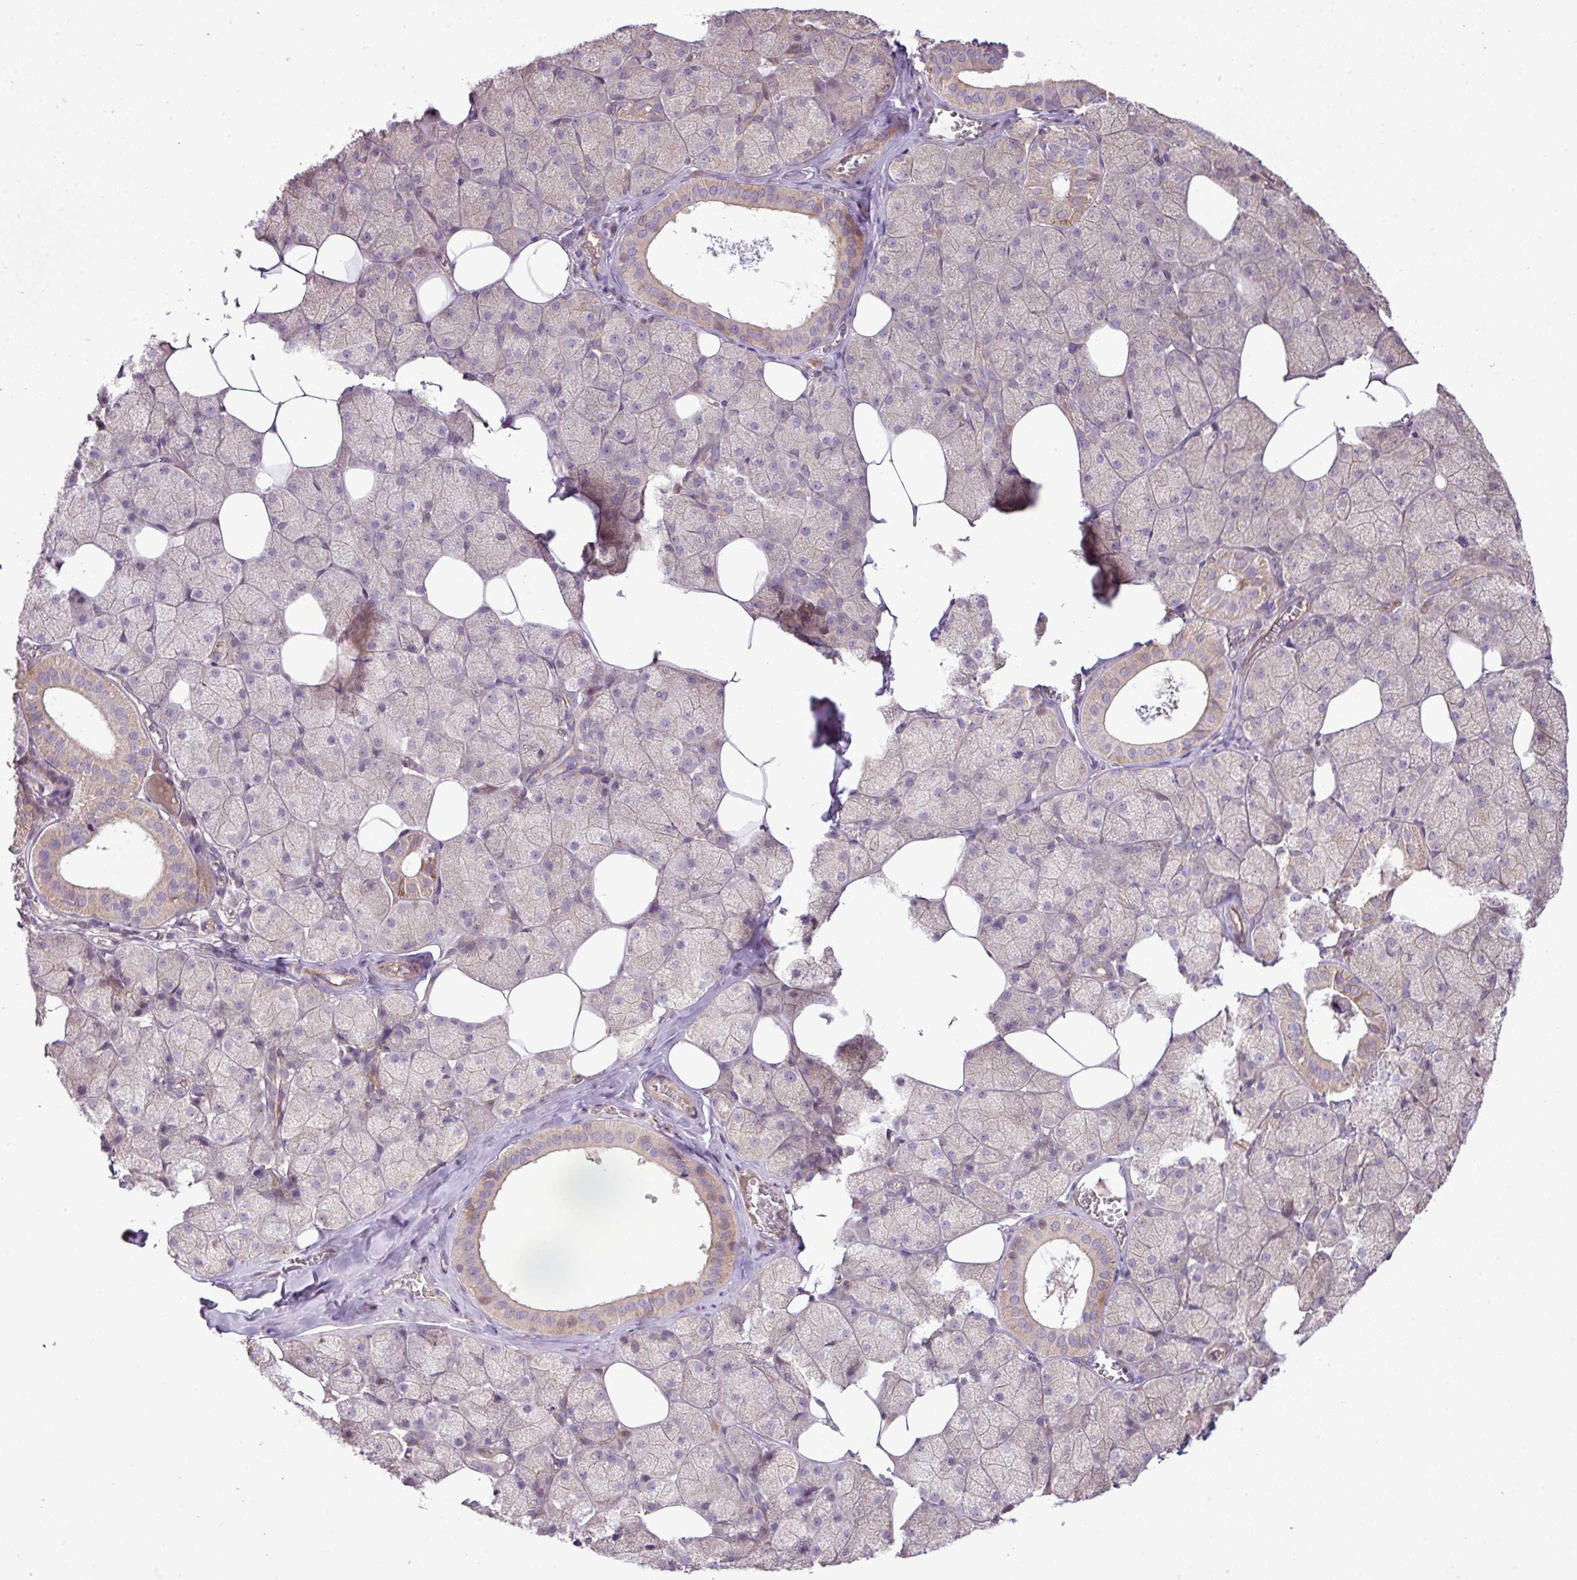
{"staining": {"intensity": "weak", "quantity": "<25%", "location": "cytoplasmic/membranous"}, "tissue": "salivary gland", "cell_type": "Glandular cells", "image_type": "normal", "snomed": [{"axis": "morphology", "description": "Normal tissue, NOS"}, {"axis": "topography", "description": "Salivary gland"}, {"axis": "topography", "description": "Peripheral nerve tissue"}], "caption": "Human salivary gland stained for a protein using IHC reveals no positivity in glandular cells.", "gene": "COX18", "patient": {"sex": "male", "age": 38}}